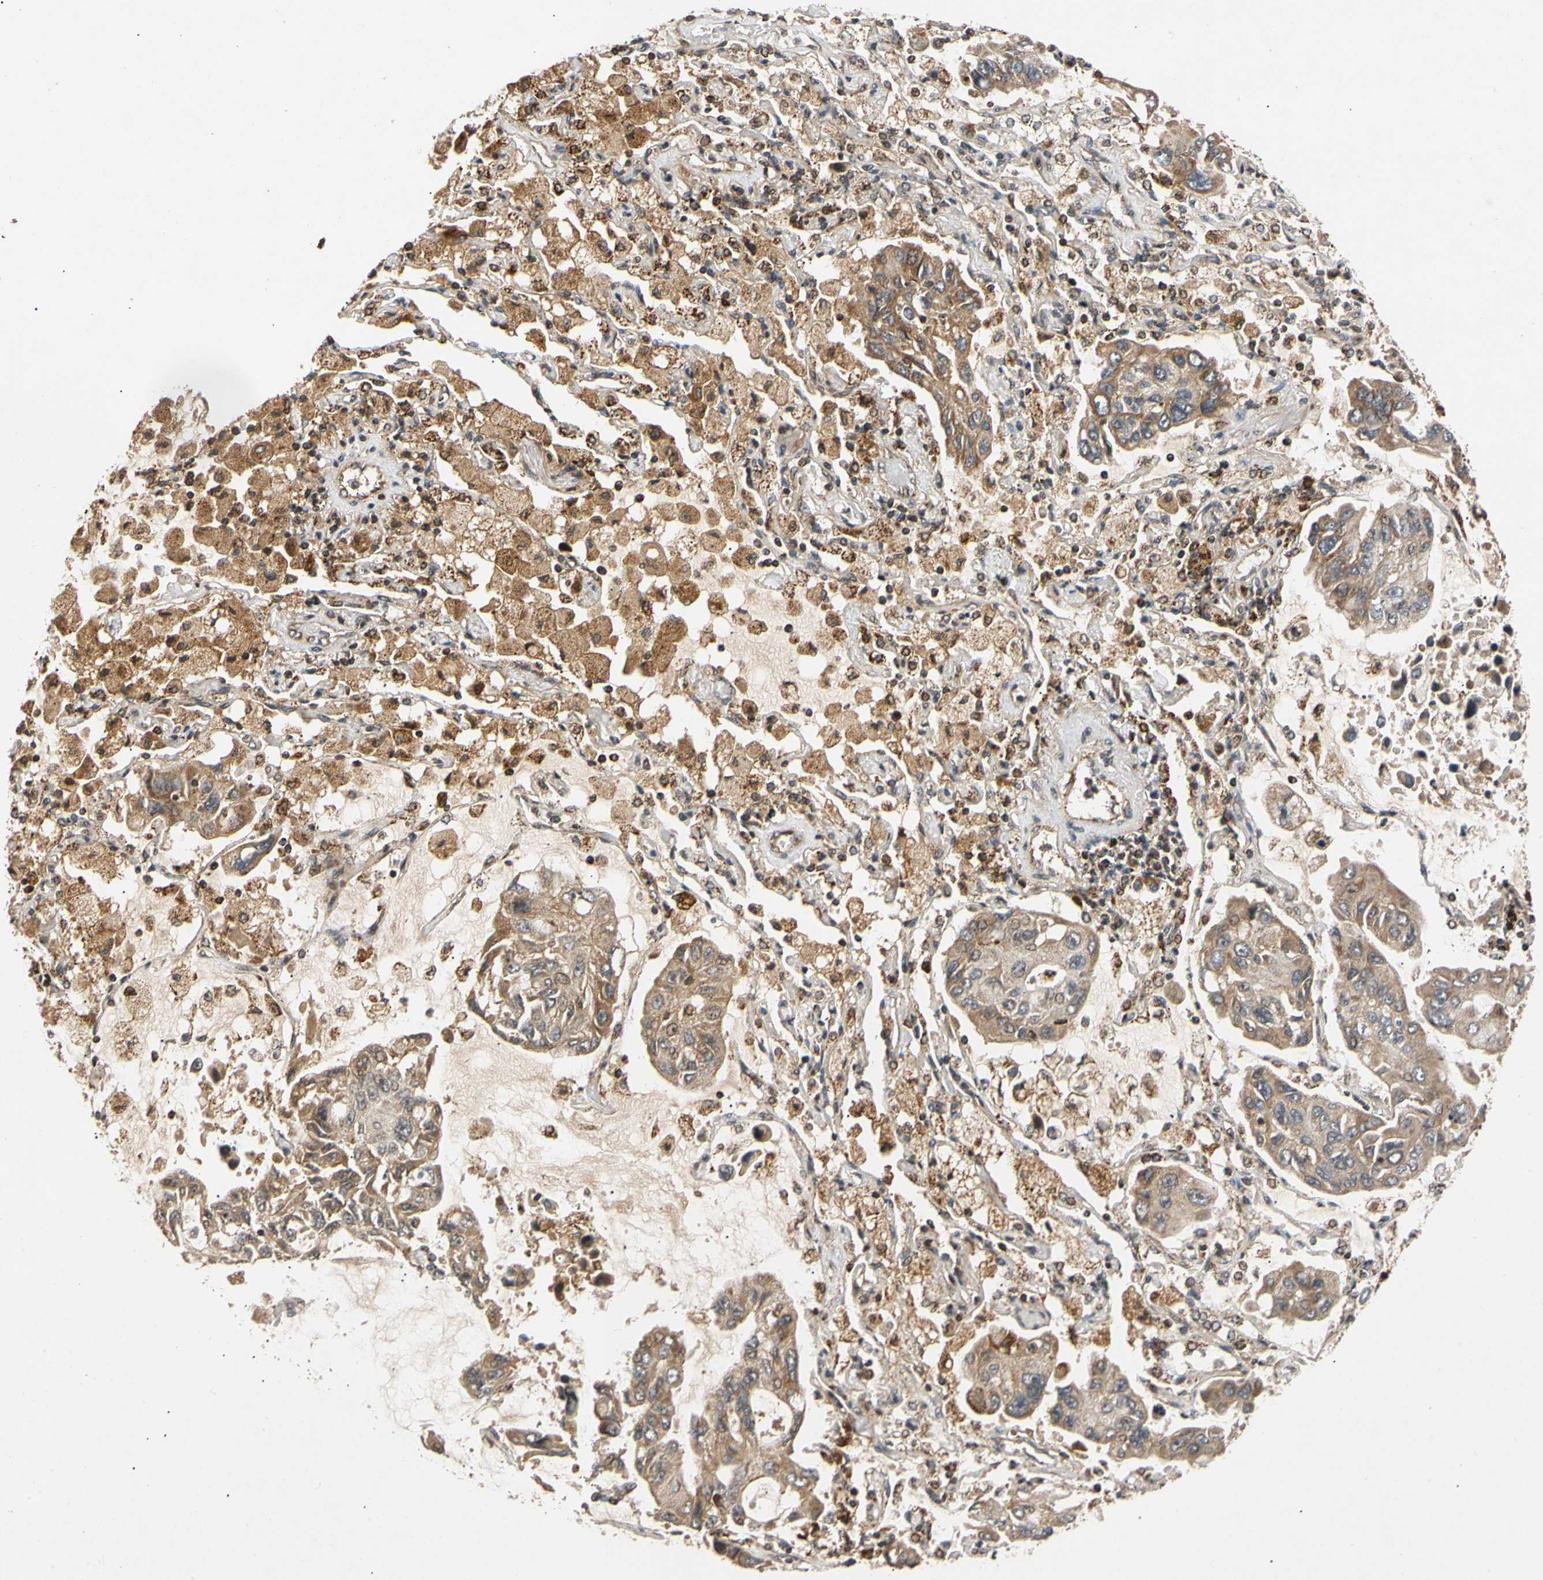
{"staining": {"intensity": "moderate", "quantity": ">75%", "location": "cytoplasmic/membranous"}, "tissue": "lung cancer", "cell_type": "Tumor cells", "image_type": "cancer", "snomed": [{"axis": "morphology", "description": "Adenocarcinoma, NOS"}, {"axis": "topography", "description": "Lung"}], "caption": "Lung cancer (adenocarcinoma) tissue shows moderate cytoplasmic/membranous expression in approximately >75% of tumor cells", "gene": "MRPS22", "patient": {"sex": "male", "age": 64}}